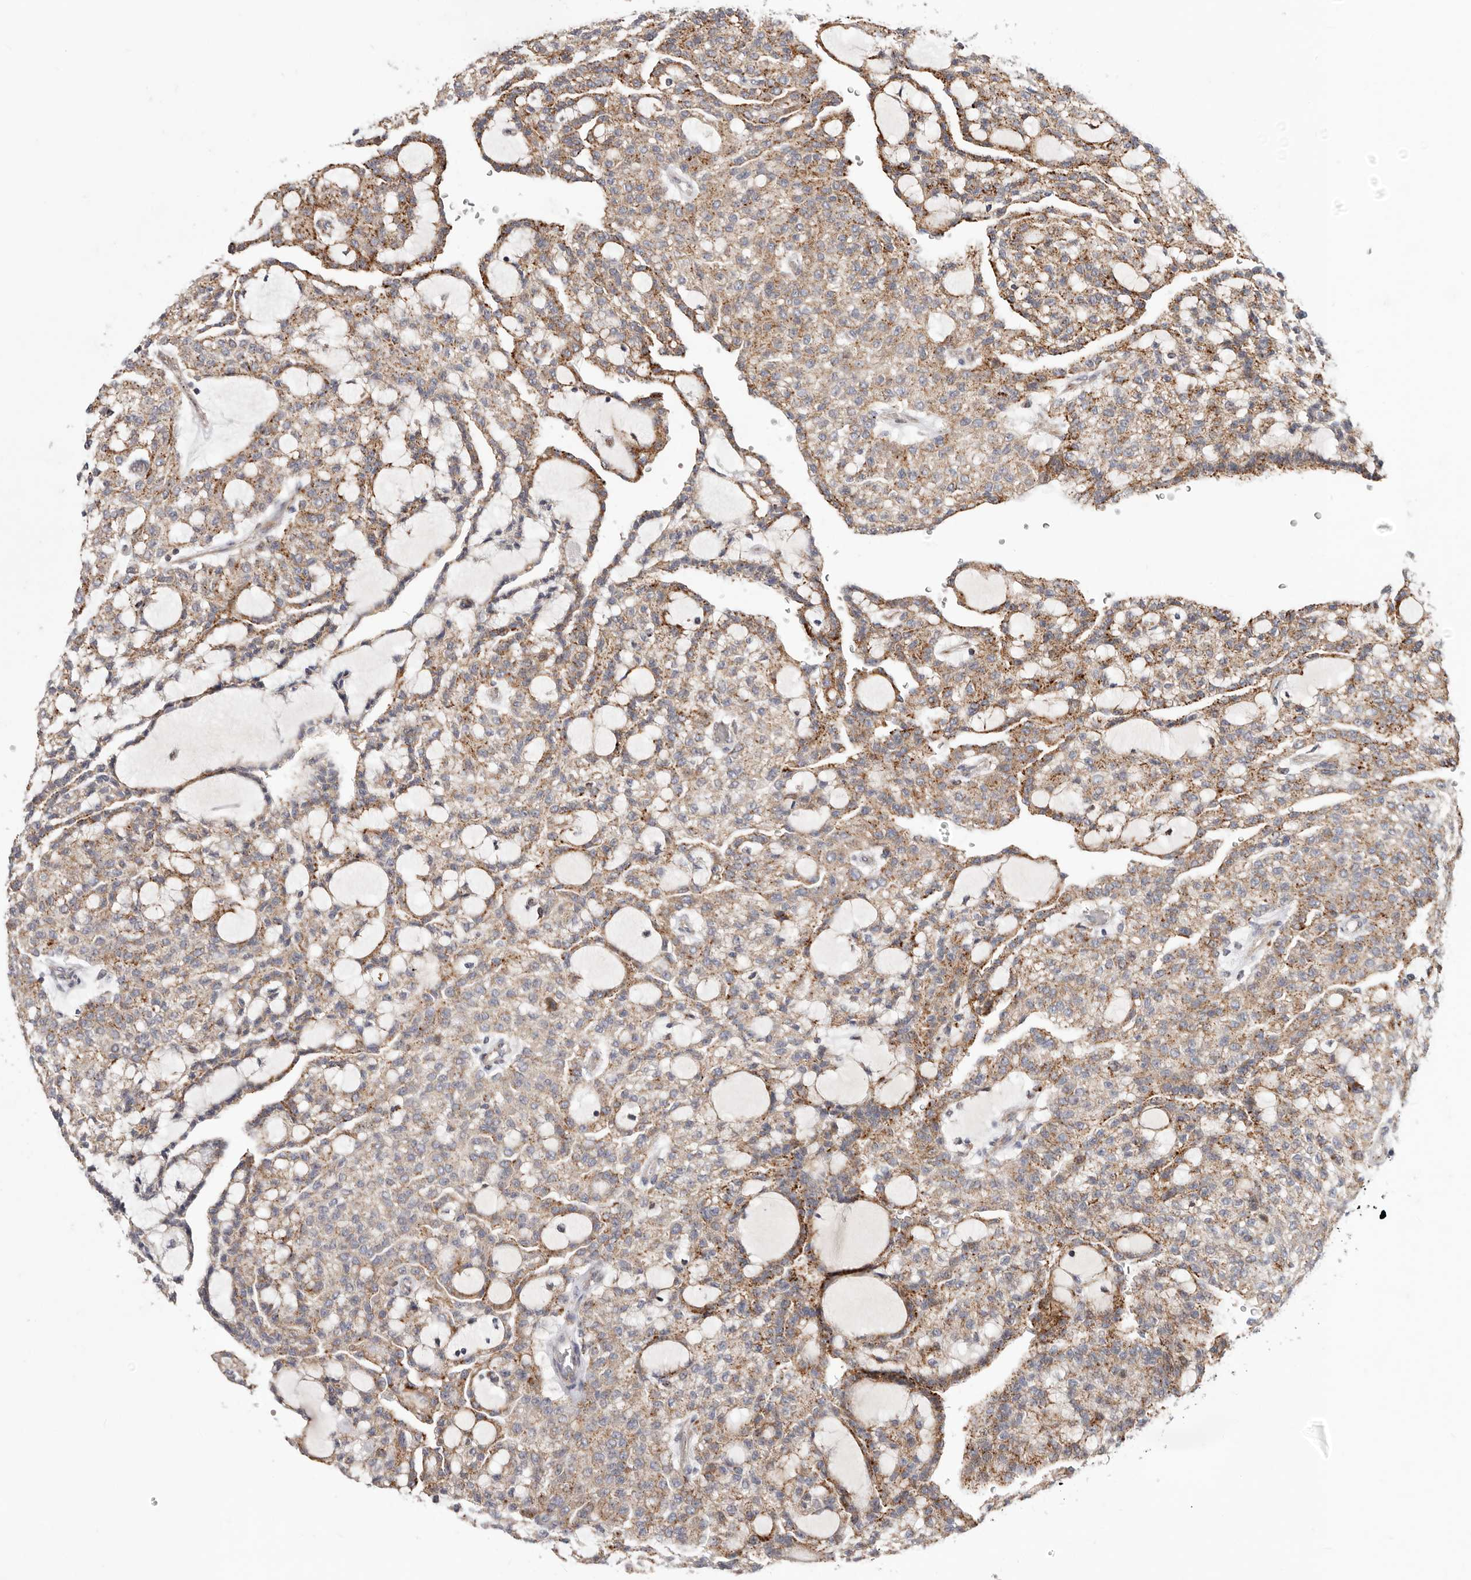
{"staining": {"intensity": "moderate", "quantity": ">75%", "location": "cytoplasmic/membranous"}, "tissue": "renal cancer", "cell_type": "Tumor cells", "image_type": "cancer", "snomed": [{"axis": "morphology", "description": "Adenocarcinoma, NOS"}, {"axis": "topography", "description": "Kidney"}], "caption": "Renal adenocarcinoma stained with a brown dye exhibits moderate cytoplasmic/membranous positive staining in approximately >75% of tumor cells.", "gene": "TOR3A", "patient": {"sex": "male", "age": 63}}